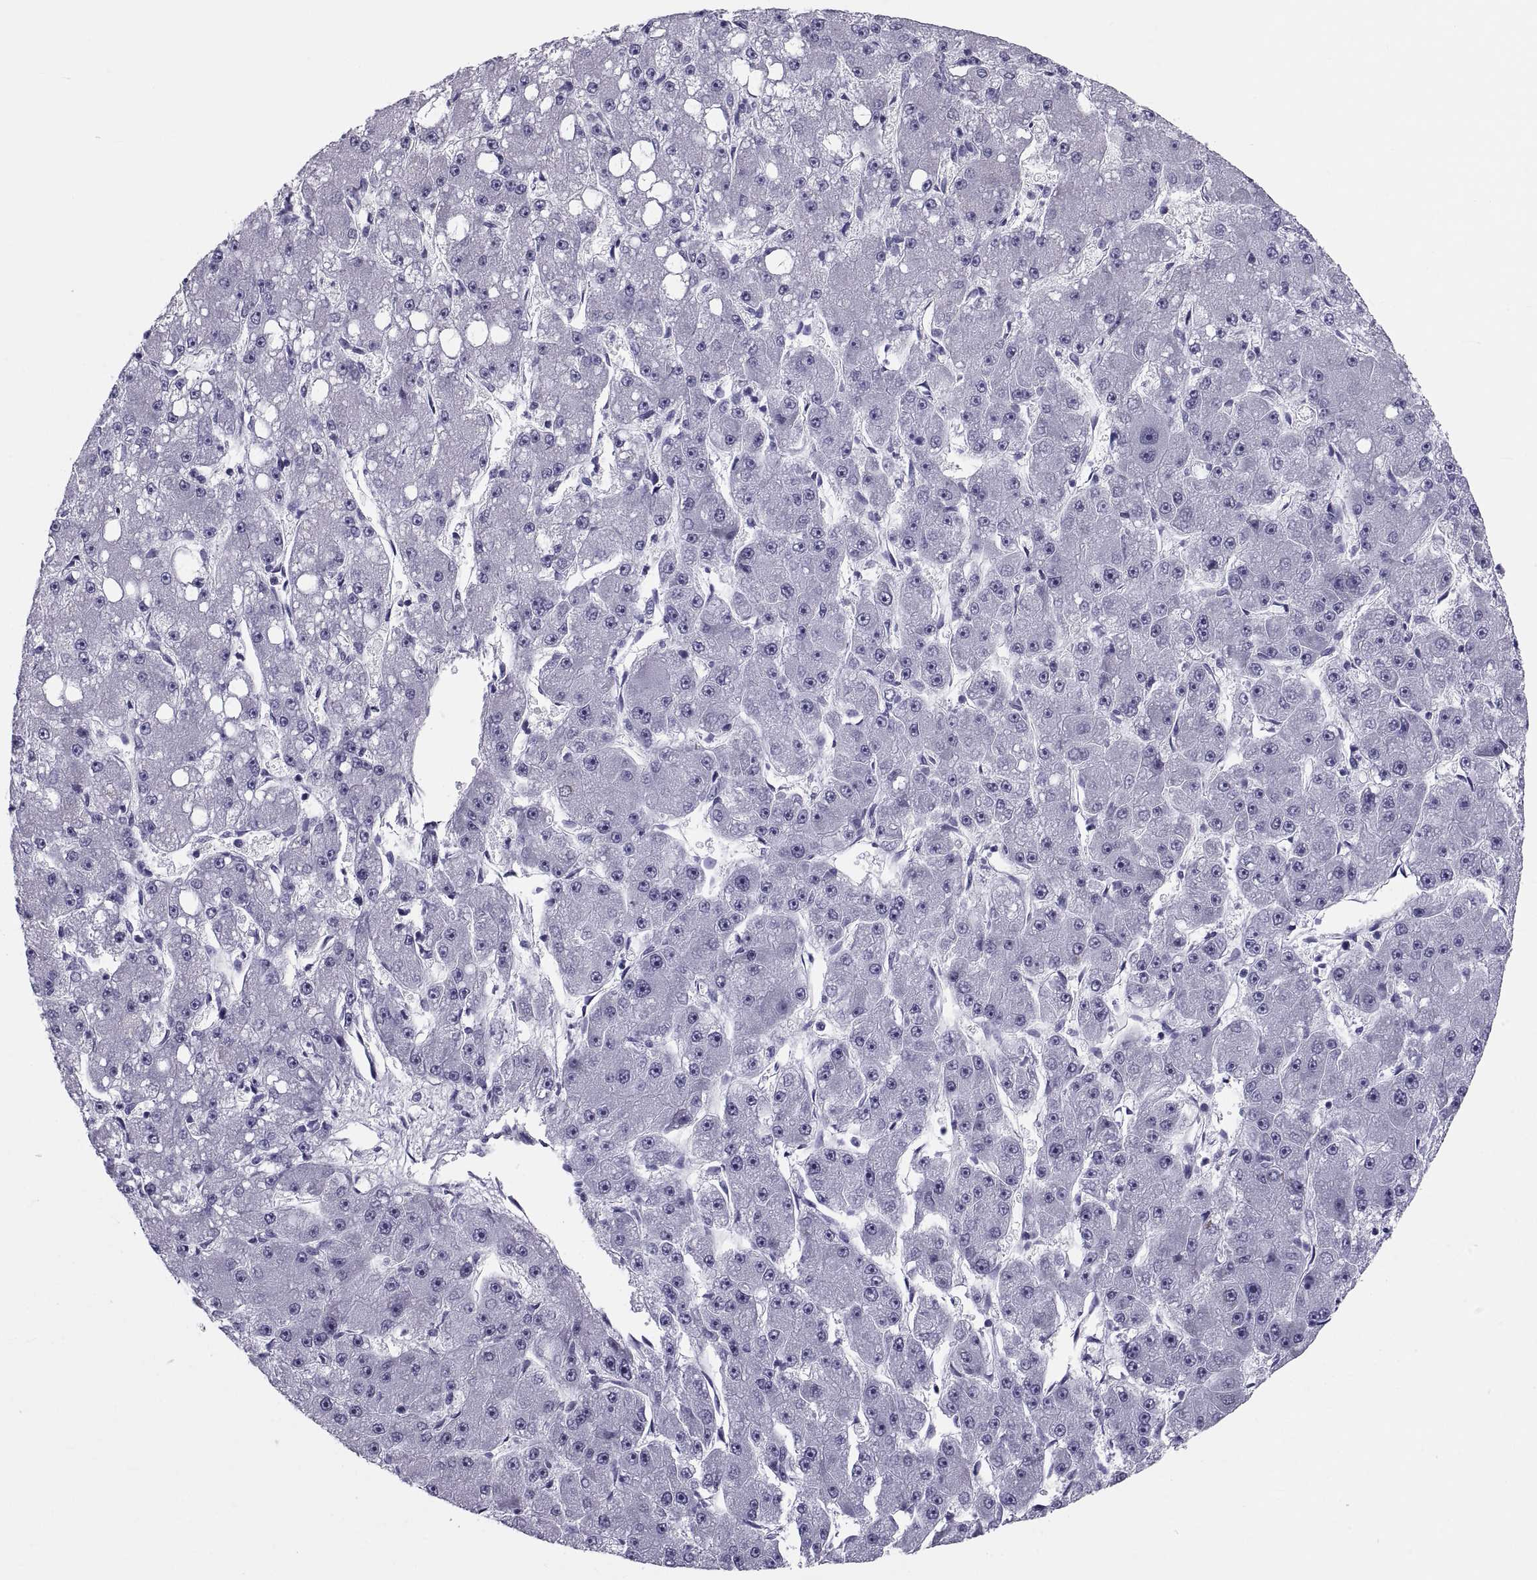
{"staining": {"intensity": "negative", "quantity": "none", "location": "none"}, "tissue": "liver cancer", "cell_type": "Tumor cells", "image_type": "cancer", "snomed": [{"axis": "morphology", "description": "Carcinoma, Hepatocellular, NOS"}, {"axis": "topography", "description": "Liver"}], "caption": "IHC of human hepatocellular carcinoma (liver) shows no staining in tumor cells. The staining is performed using DAB brown chromogen with nuclei counter-stained in using hematoxylin.", "gene": "DEFB129", "patient": {"sex": "male", "age": 67}}